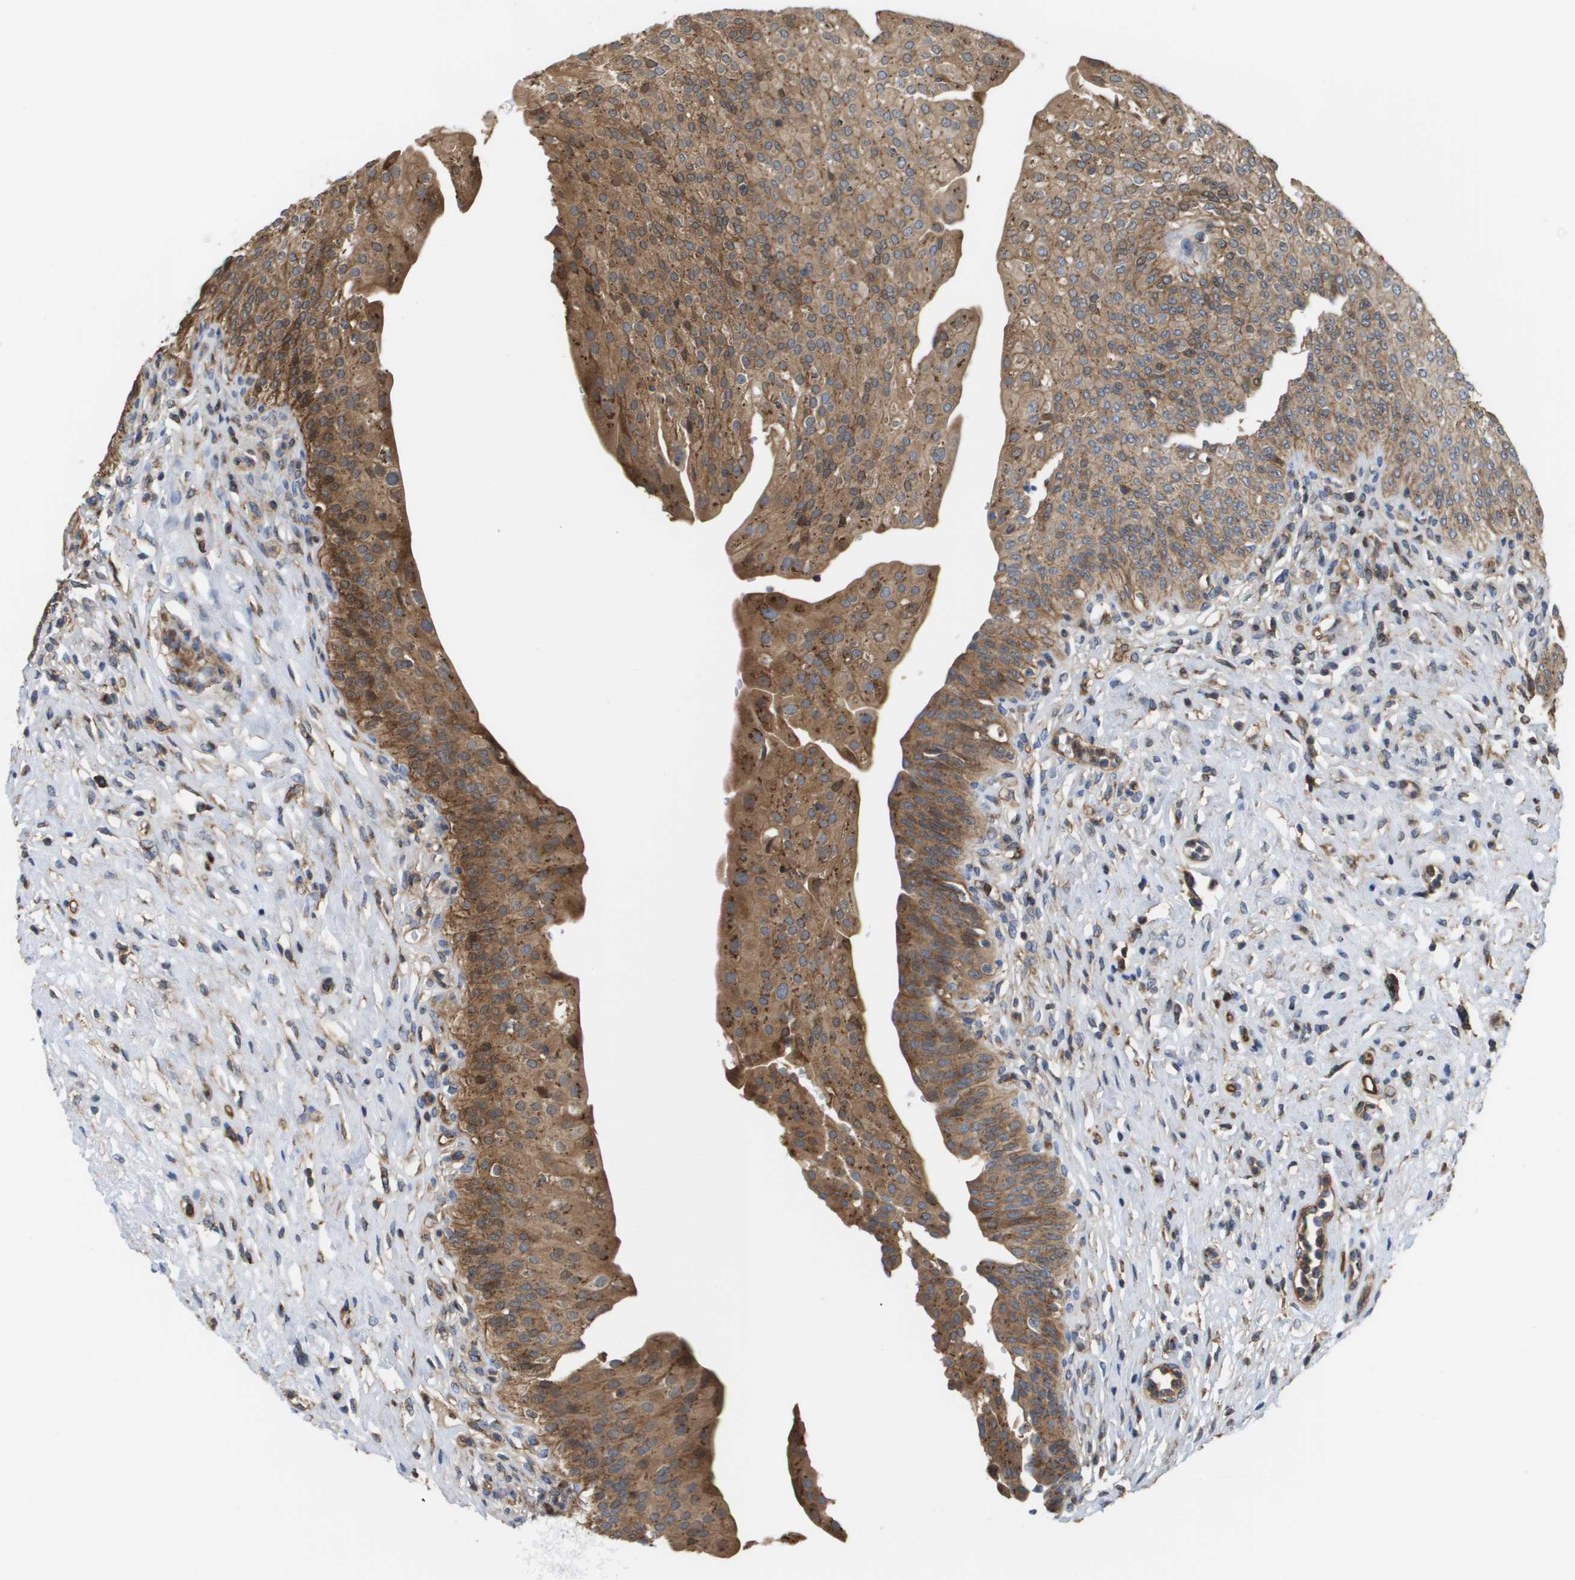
{"staining": {"intensity": "moderate", "quantity": ">75%", "location": "cytoplasmic/membranous"}, "tissue": "urinary bladder", "cell_type": "Urothelial cells", "image_type": "normal", "snomed": [{"axis": "morphology", "description": "Normal tissue, NOS"}, {"axis": "topography", "description": "Urinary bladder"}], "caption": "Brown immunohistochemical staining in normal human urinary bladder reveals moderate cytoplasmic/membranous positivity in about >75% of urothelial cells.", "gene": "BST2", "patient": {"sex": "male", "age": 46}}